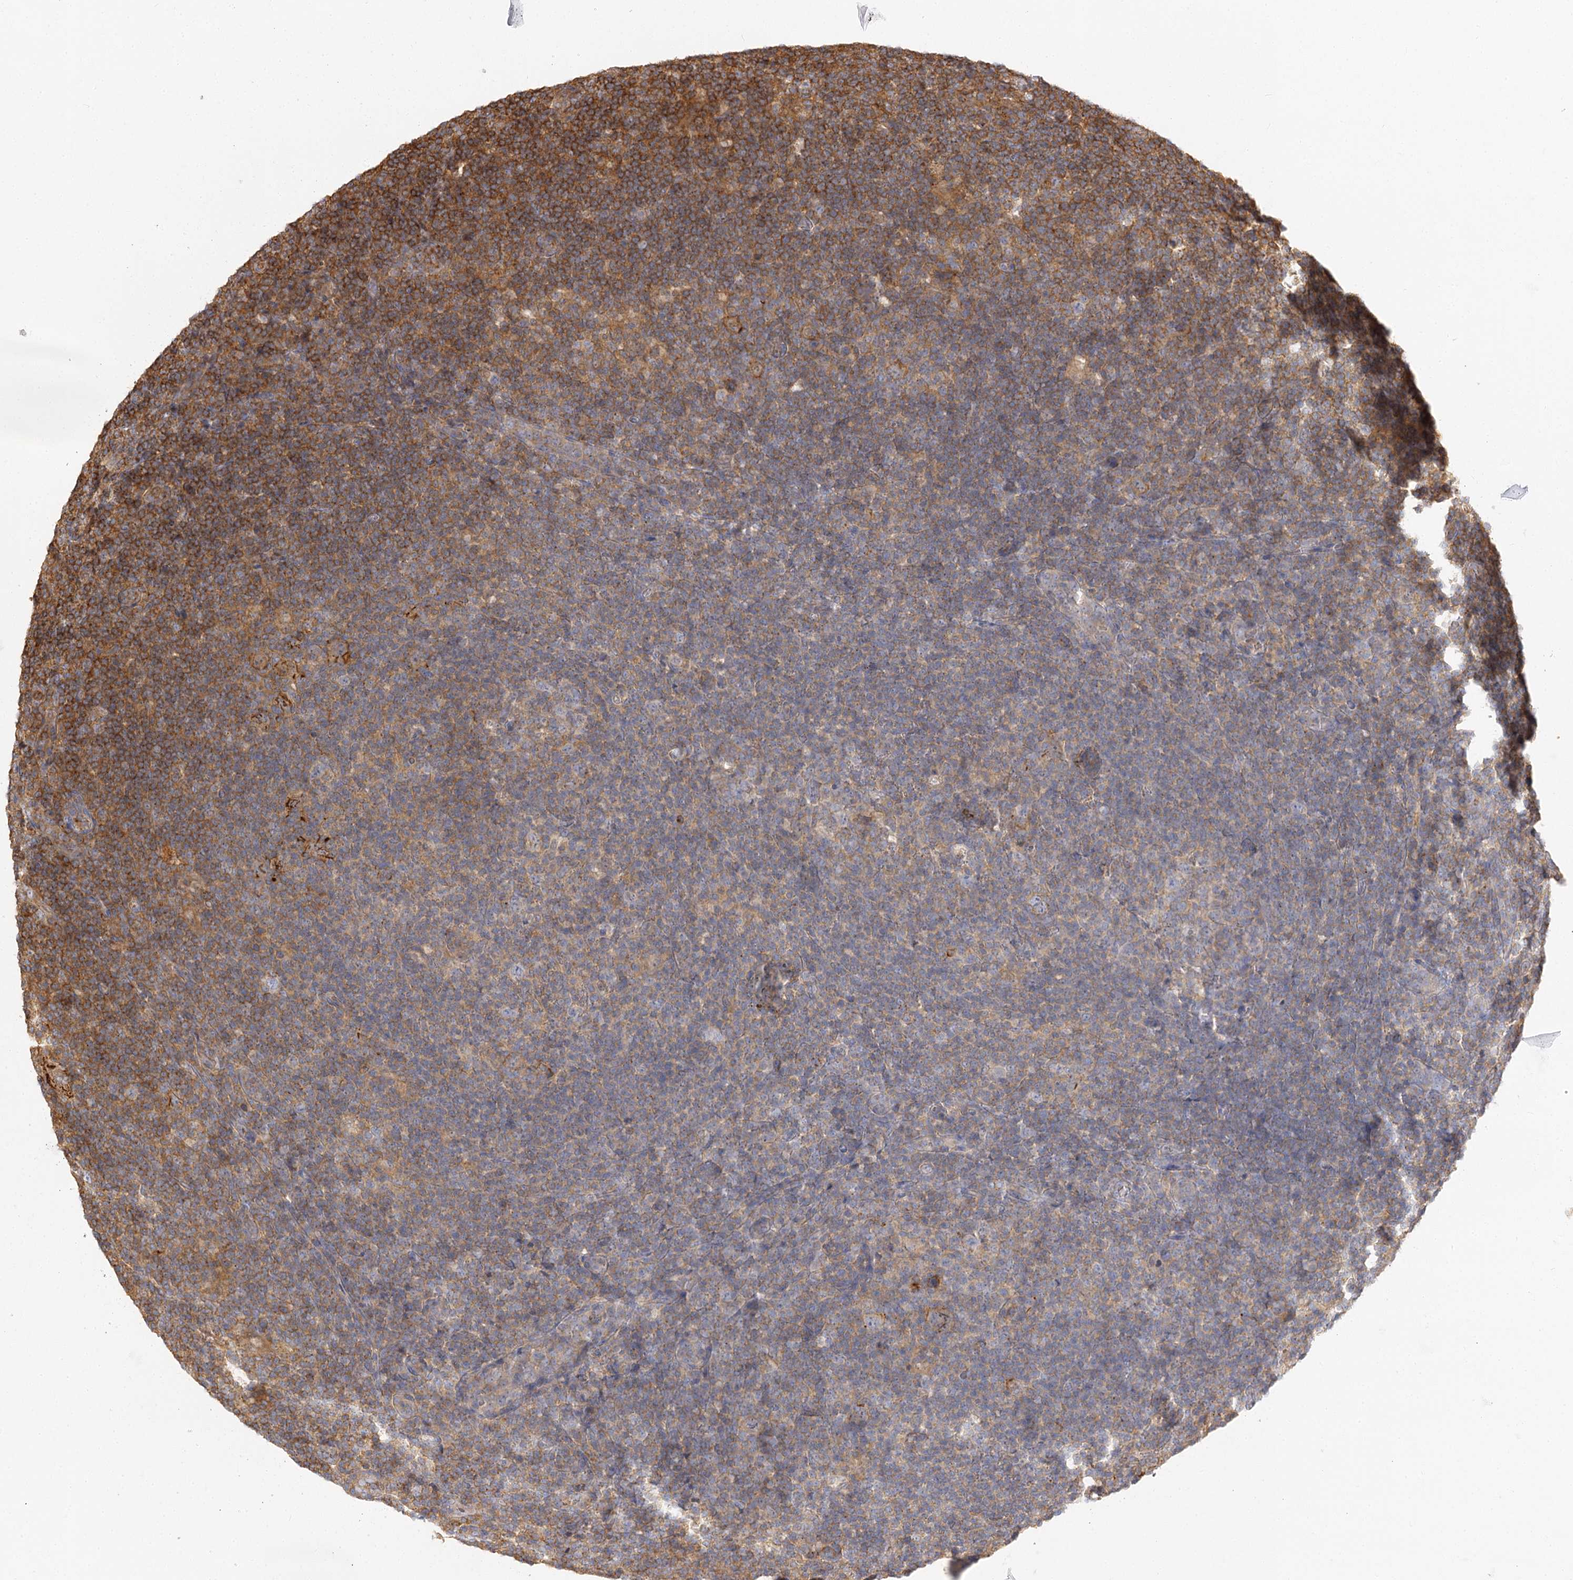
{"staining": {"intensity": "negative", "quantity": "none", "location": "none"}, "tissue": "lymphoma", "cell_type": "Tumor cells", "image_type": "cancer", "snomed": [{"axis": "morphology", "description": "Hodgkin's disease, NOS"}, {"axis": "topography", "description": "Lymph node"}], "caption": "Hodgkin's disease was stained to show a protein in brown. There is no significant positivity in tumor cells.", "gene": "SEC24B", "patient": {"sex": "female", "age": 57}}